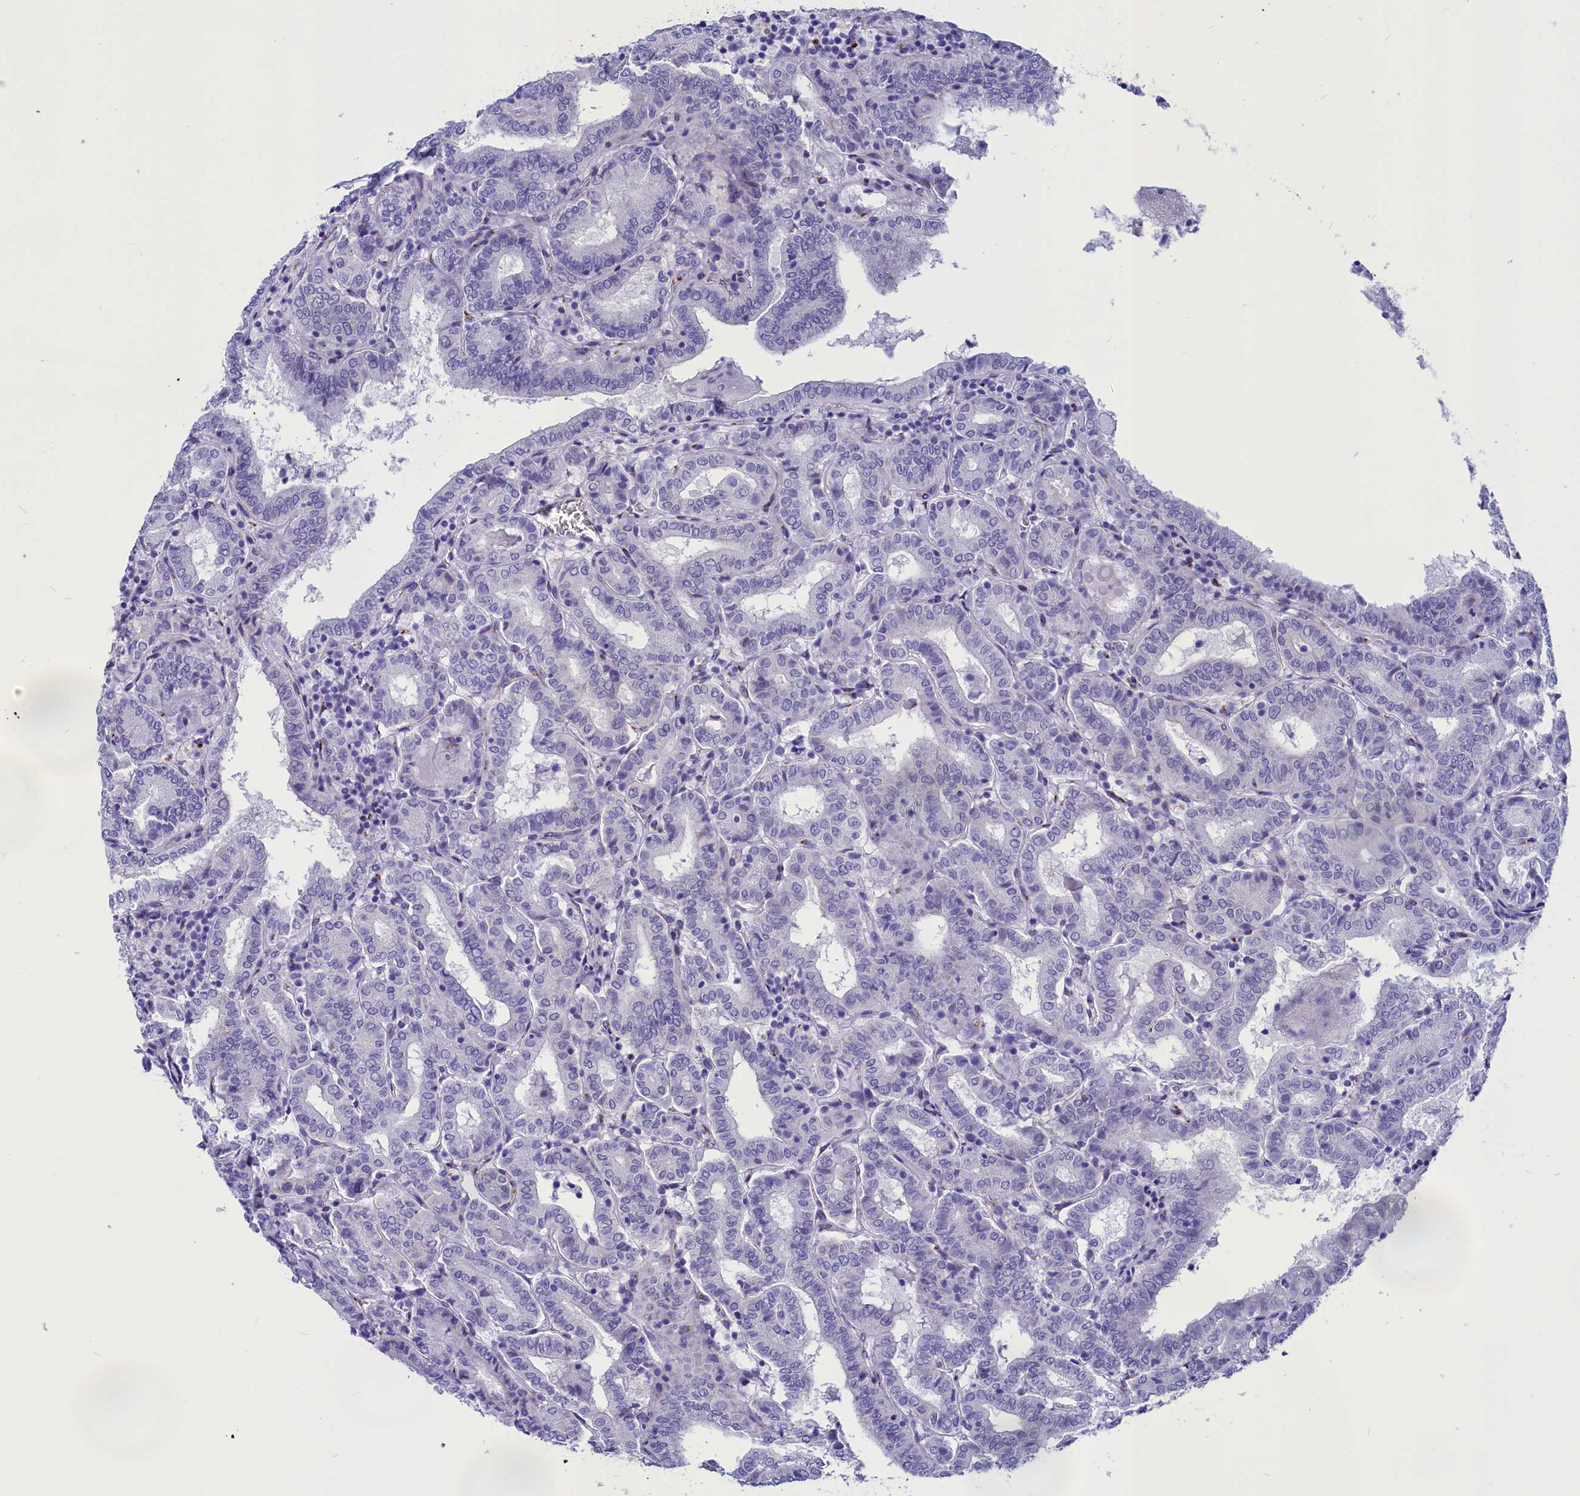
{"staining": {"intensity": "negative", "quantity": "none", "location": "none"}, "tissue": "thyroid cancer", "cell_type": "Tumor cells", "image_type": "cancer", "snomed": [{"axis": "morphology", "description": "Papillary adenocarcinoma, NOS"}, {"axis": "topography", "description": "Thyroid gland"}], "caption": "DAB (3,3'-diaminobenzidine) immunohistochemical staining of thyroid cancer displays no significant positivity in tumor cells. Brightfield microscopy of immunohistochemistry (IHC) stained with DAB (brown) and hematoxylin (blue), captured at high magnification.", "gene": "AP3B2", "patient": {"sex": "female", "age": 72}}